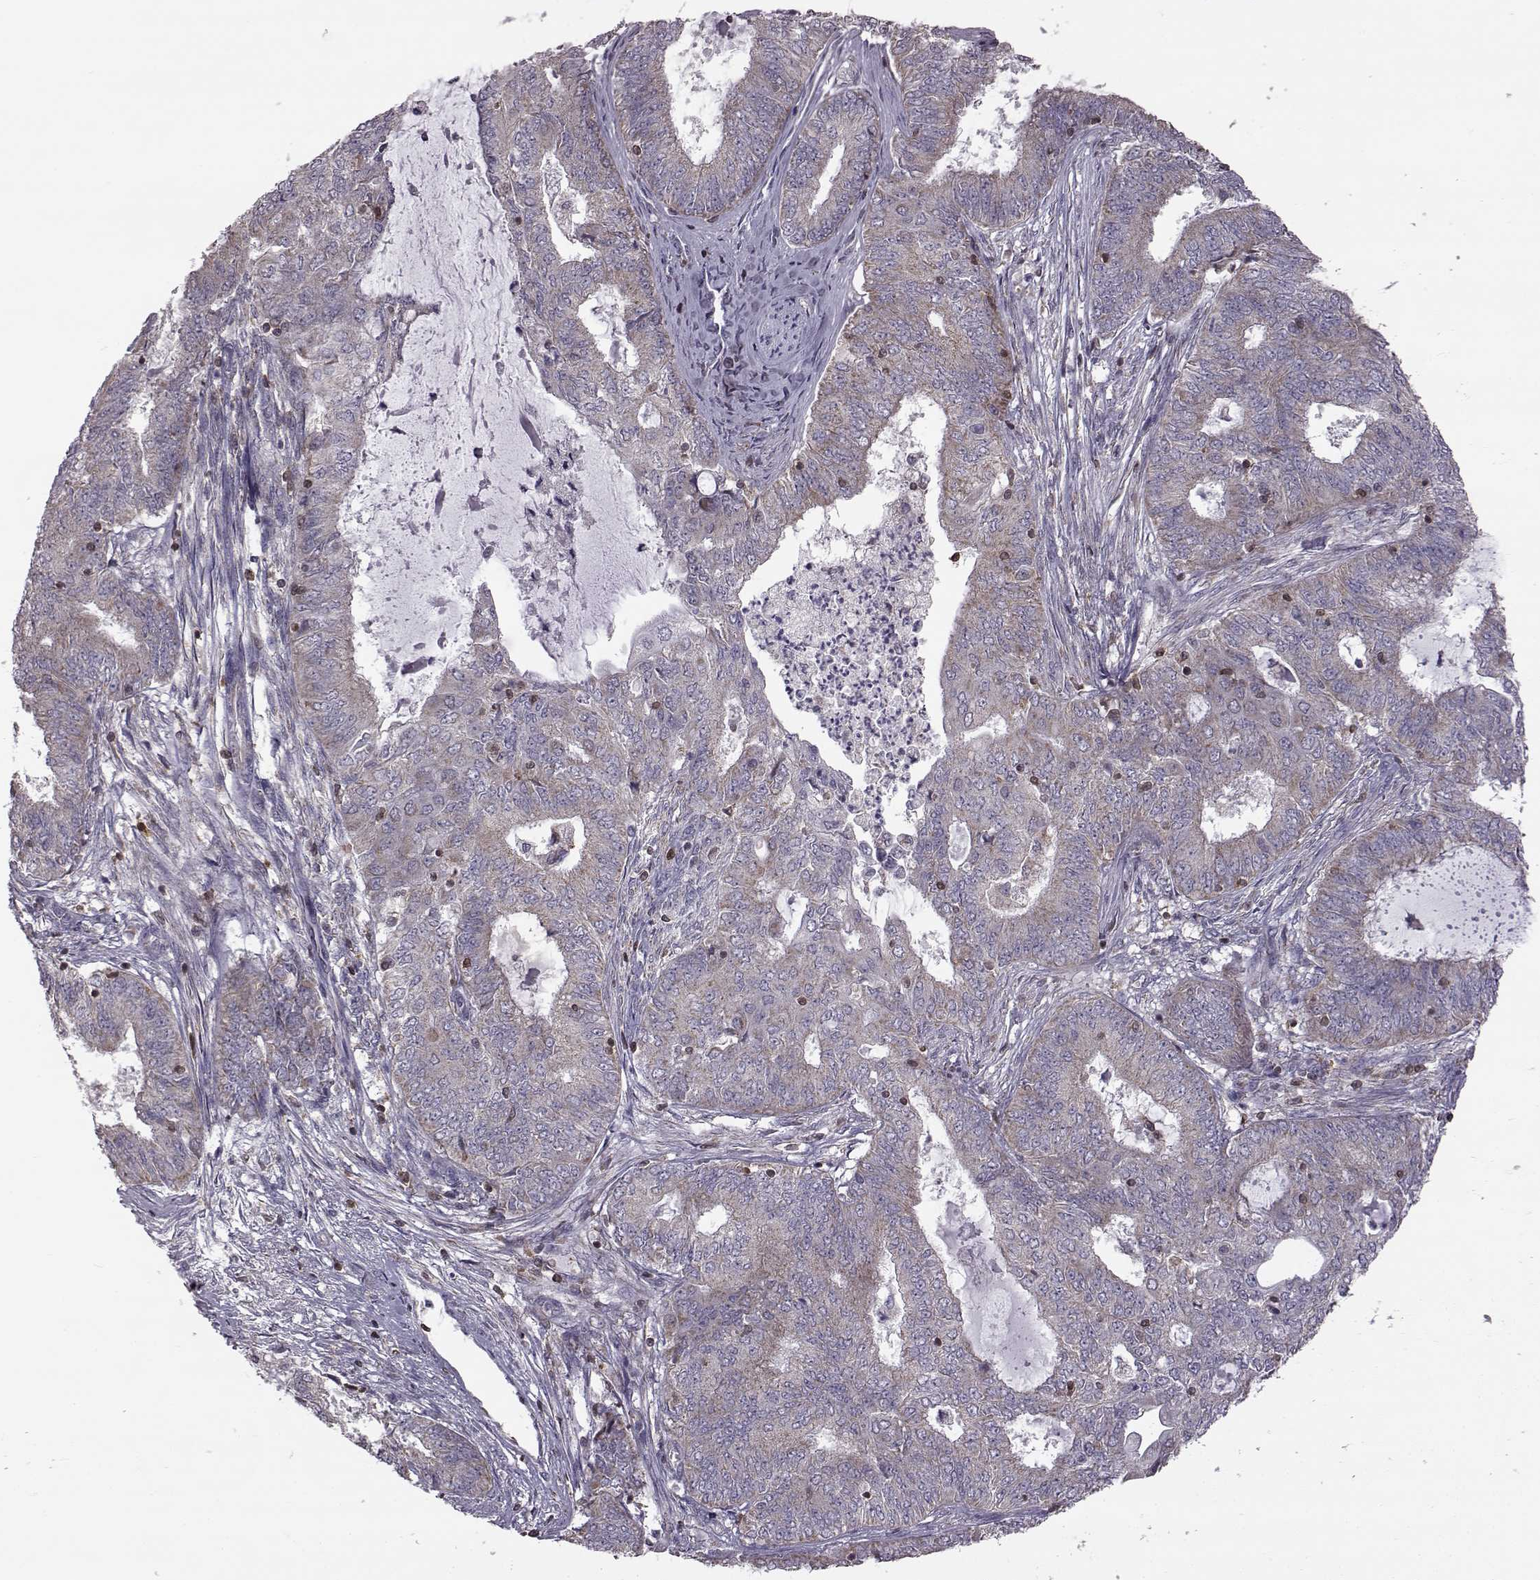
{"staining": {"intensity": "negative", "quantity": "none", "location": "none"}, "tissue": "endometrial cancer", "cell_type": "Tumor cells", "image_type": "cancer", "snomed": [{"axis": "morphology", "description": "Adenocarcinoma, NOS"}, {"axis": "topography", "description": "Endometrium"}], "caption": "Immunohistochemical staining of human endometrial adenocarcinoma shows no significant positivity in tumor cells.", "gene": "DOK2", "patient": {"sex": "female", "age": 62}}